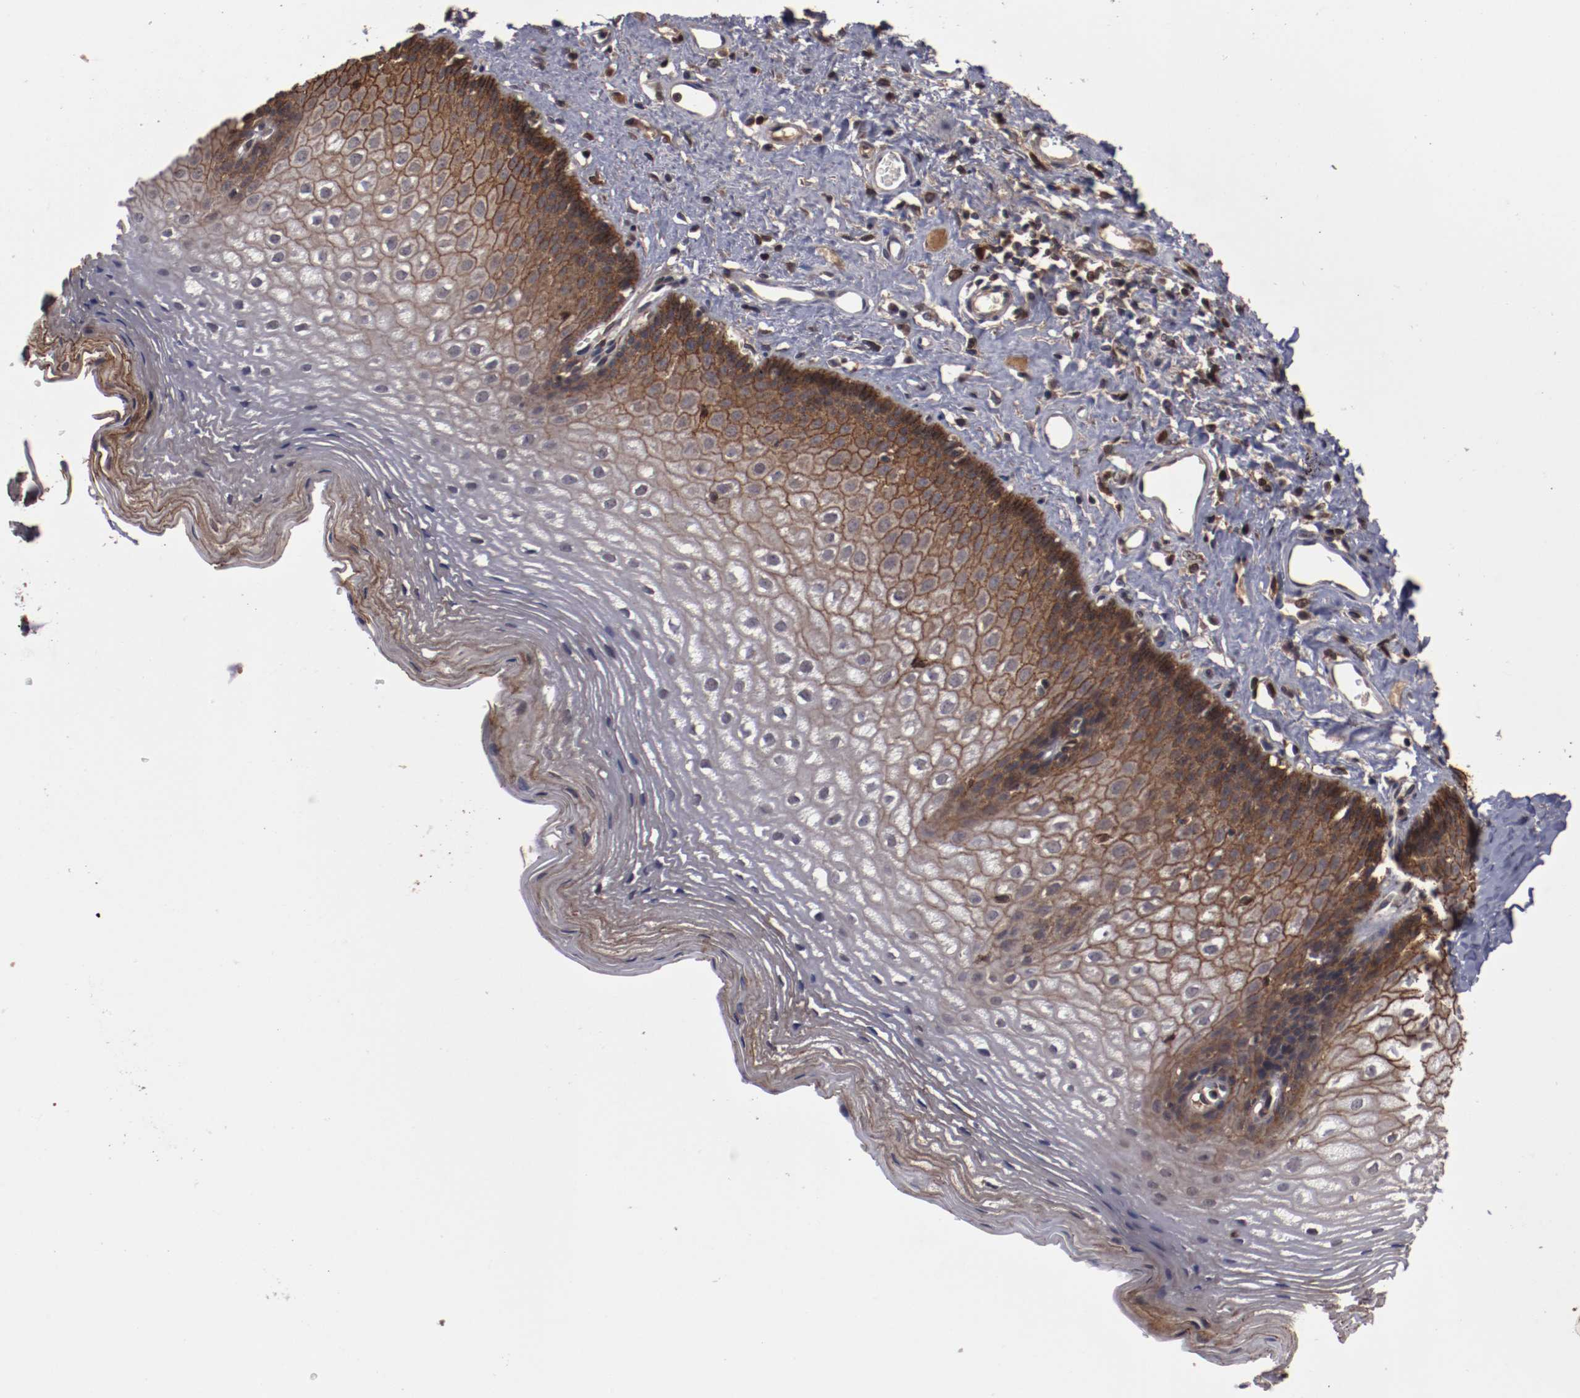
{"staining": {"intensity": "moderate", "quantity": ">75%", "location": "cytoplasmic/membranous"}, "tissue": "esophagus", "cell_type": "Squamous epithelial cells", "image_type": "normal", "snomed": [{"axis": "morphology", "description": "Normal tissue, NOS"}, {"axis": "topography", "description": "Esophagus"}], "caption": "Immunohistochemistry (IHC) image of unremarkable human esophagus stained for a protein (brown), which exhibits medium levels of moderate cytoplasmic/membranous positivity in about >75% of squamous epithelial cells.", "gene": "RPS6KA6", "patient": {"sex": "female", "age": 70}}